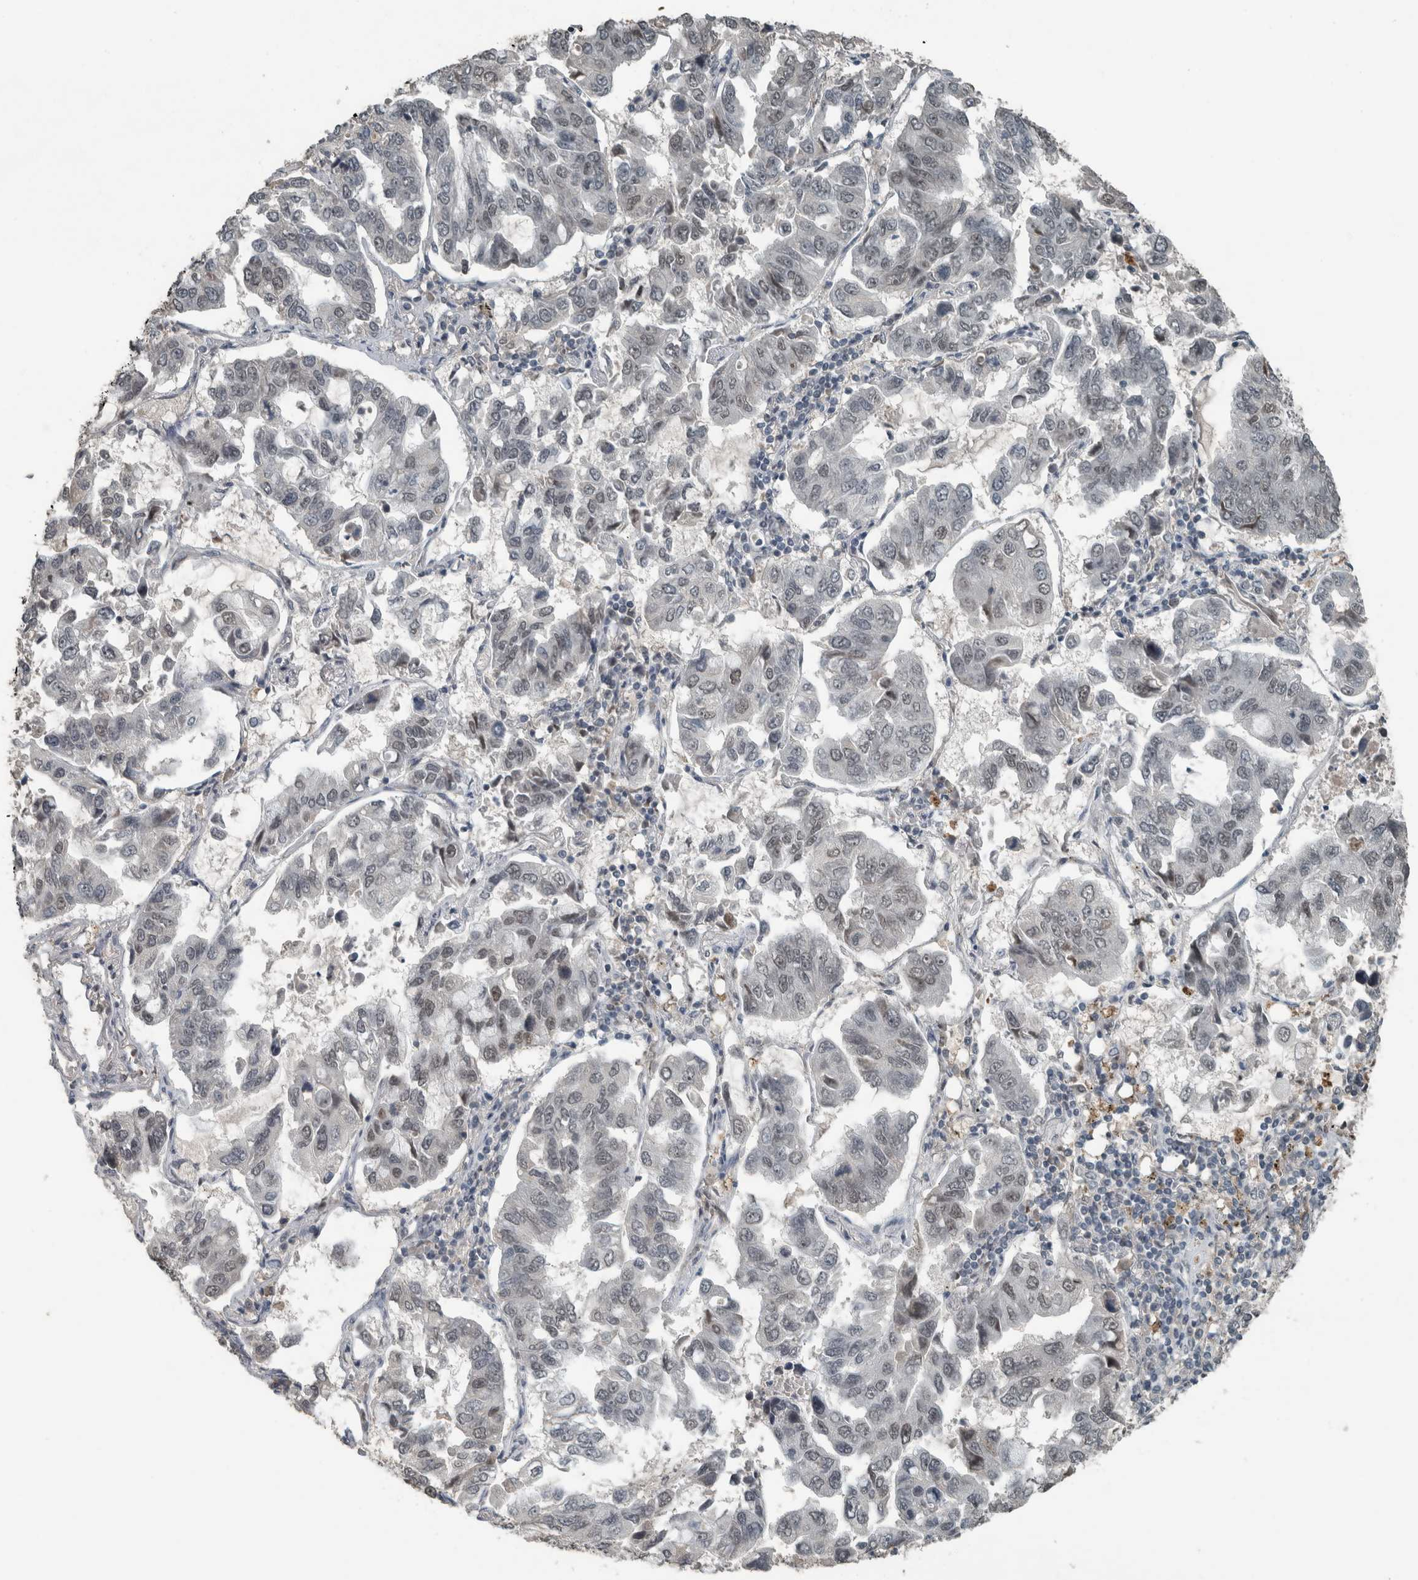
{"staining": {"intensity": "weak", "quantity": "<25%", "location": "nuclear"}, "tissue": "lung cancer", "cell_type": "Tumor cells", "image_type": "cancer", "snomed": [{"axis": "morphology", "description": "Adenocarcinoma, NOS"}, {"axis": "topography", "description": "Lung"}], "caption": "This photomicrograph is of lung cancer (adenocarcinoma) stained with IHC to label a protein in brown with the nuclei are counter-stained blue. There is no staining in tumor cells.", "gene": "ZNF24", "patient": {"sex": "male", "age": 64}}